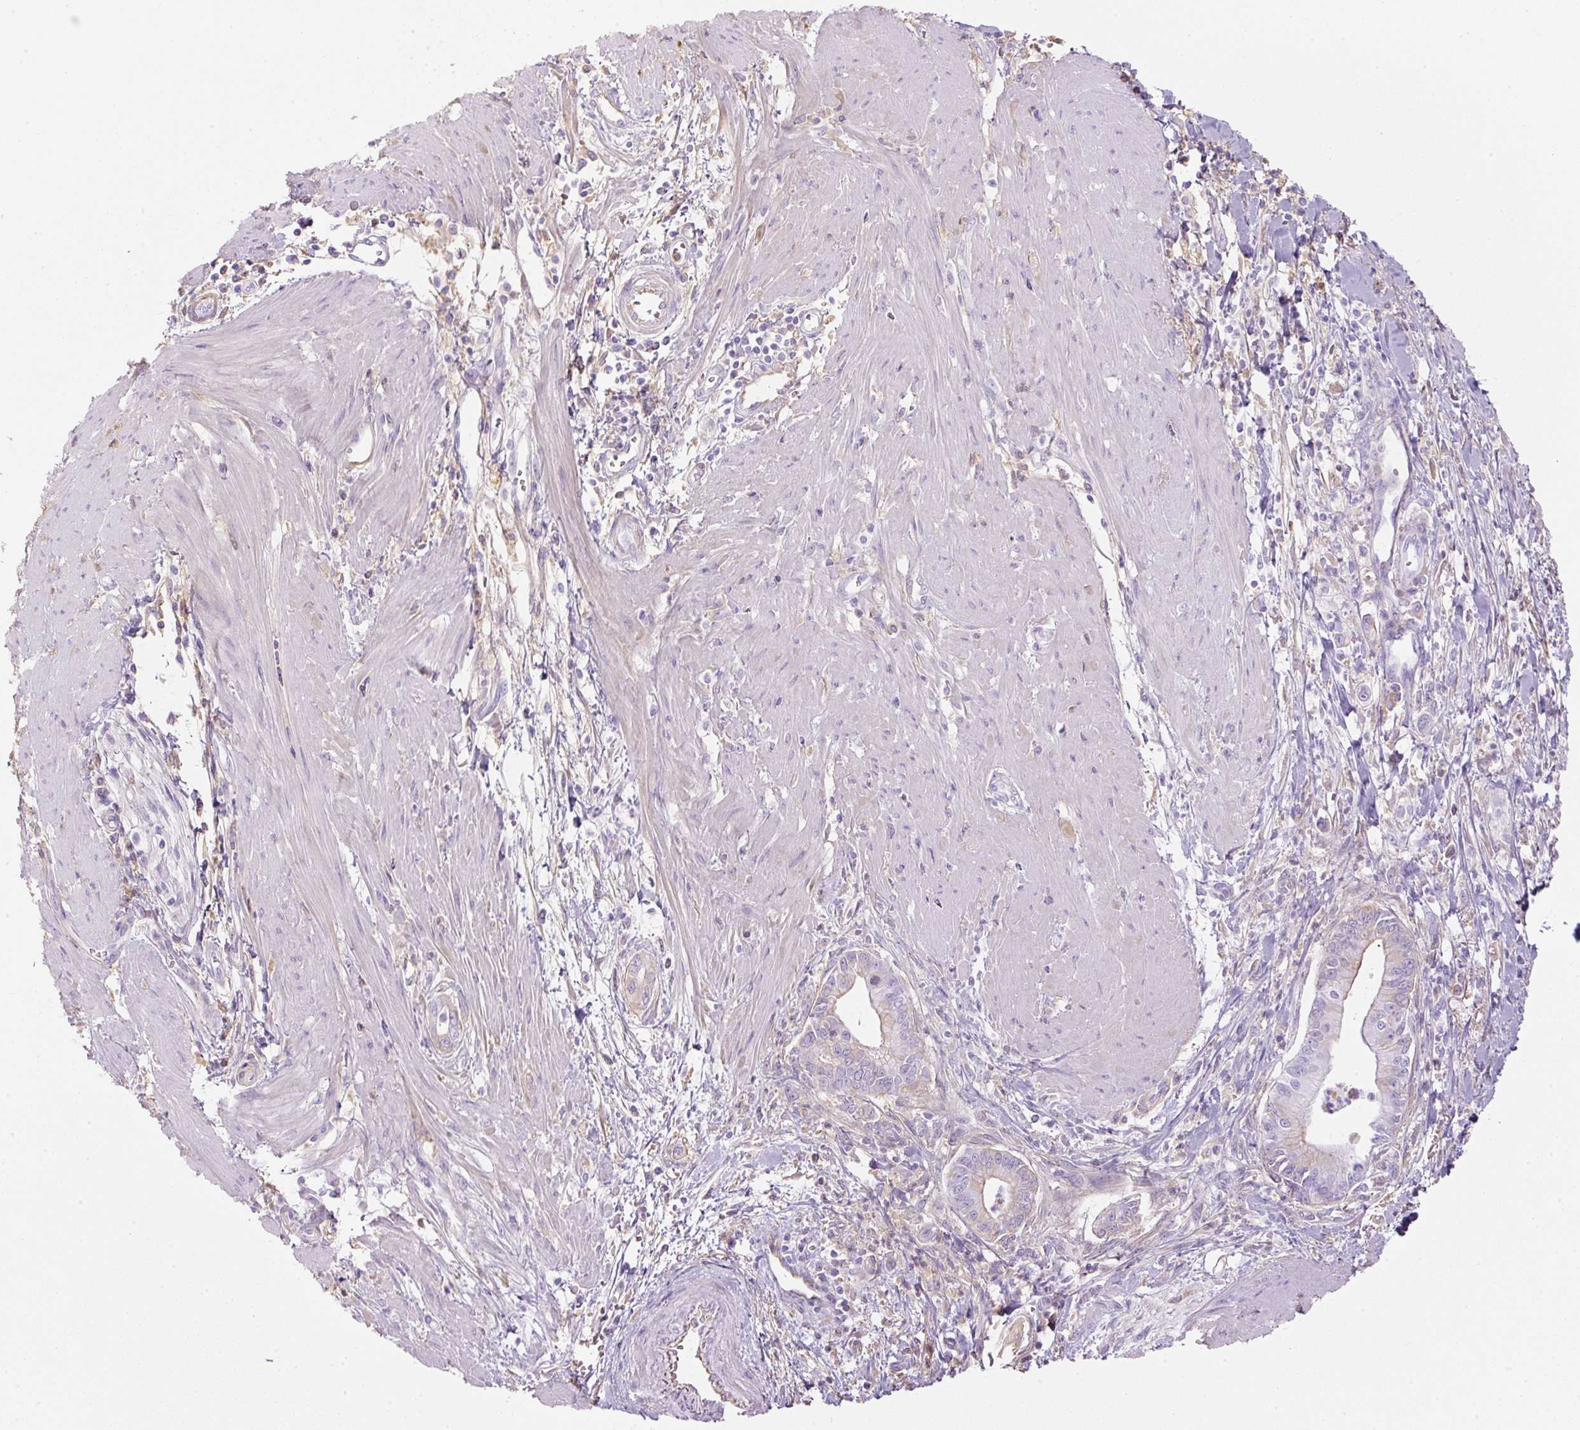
{"staining": {"intensity": "negative", "quantity": "none", "location": "none"}, "tissue": "pancreatic cancer", "cell_type": "Tumor cells", "image_type": "cancer", "snomed": [{"axis": "morphology", "description": "Adenocarcinoma, NOS"}, {"axis": "topography", "description": "Pancreas"}], "caption": "Human adenocarcinoma (pancreatic) stained for a protein using immunohistochemistry (IHC) reveals no expression in tumor cells.", "gene": "APOA1", "patient": {"sex": "male", "age": 78}}